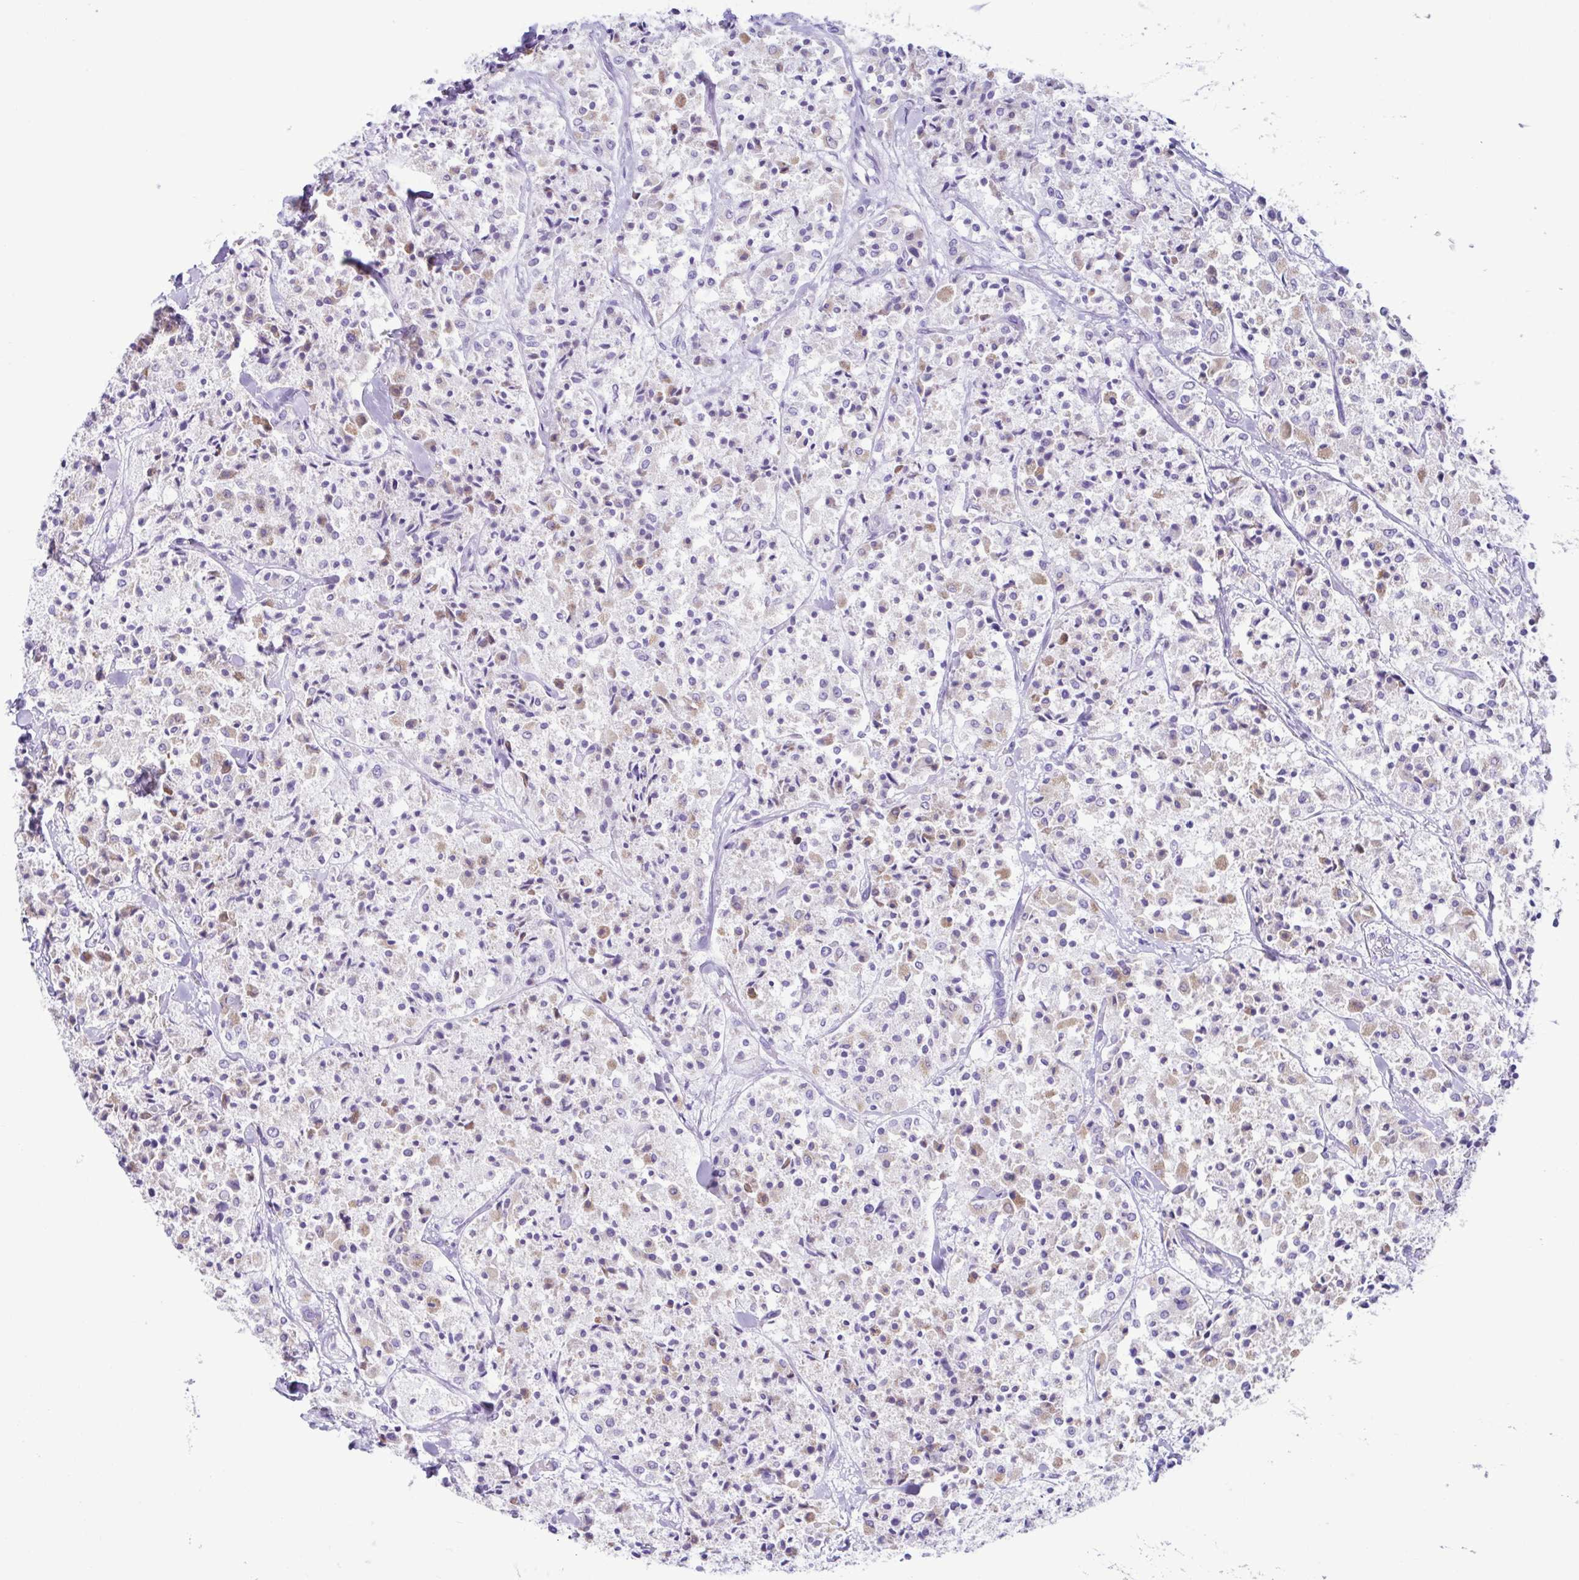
{"staining": {"intensity": "weak", "quantity": "25%-75%", "location": "cytoplasmic/membranous"}, "tissue": "carcinoid", "cell_type": "Tumor cells", "image_type": "cancer", "snomed": [{"axis": "morphology", "description": "Carcinoid, malignant, NOS"}, {"axis": "topography", "description": "Lung"}], "caption": "Tumor cells reveal low levels of weak cytoplasmic/membranous expression in about 25%-75% of cells in carcinoid.", "gene": "ACTRT3", "patient": {"sex": "male", "age": 71}}